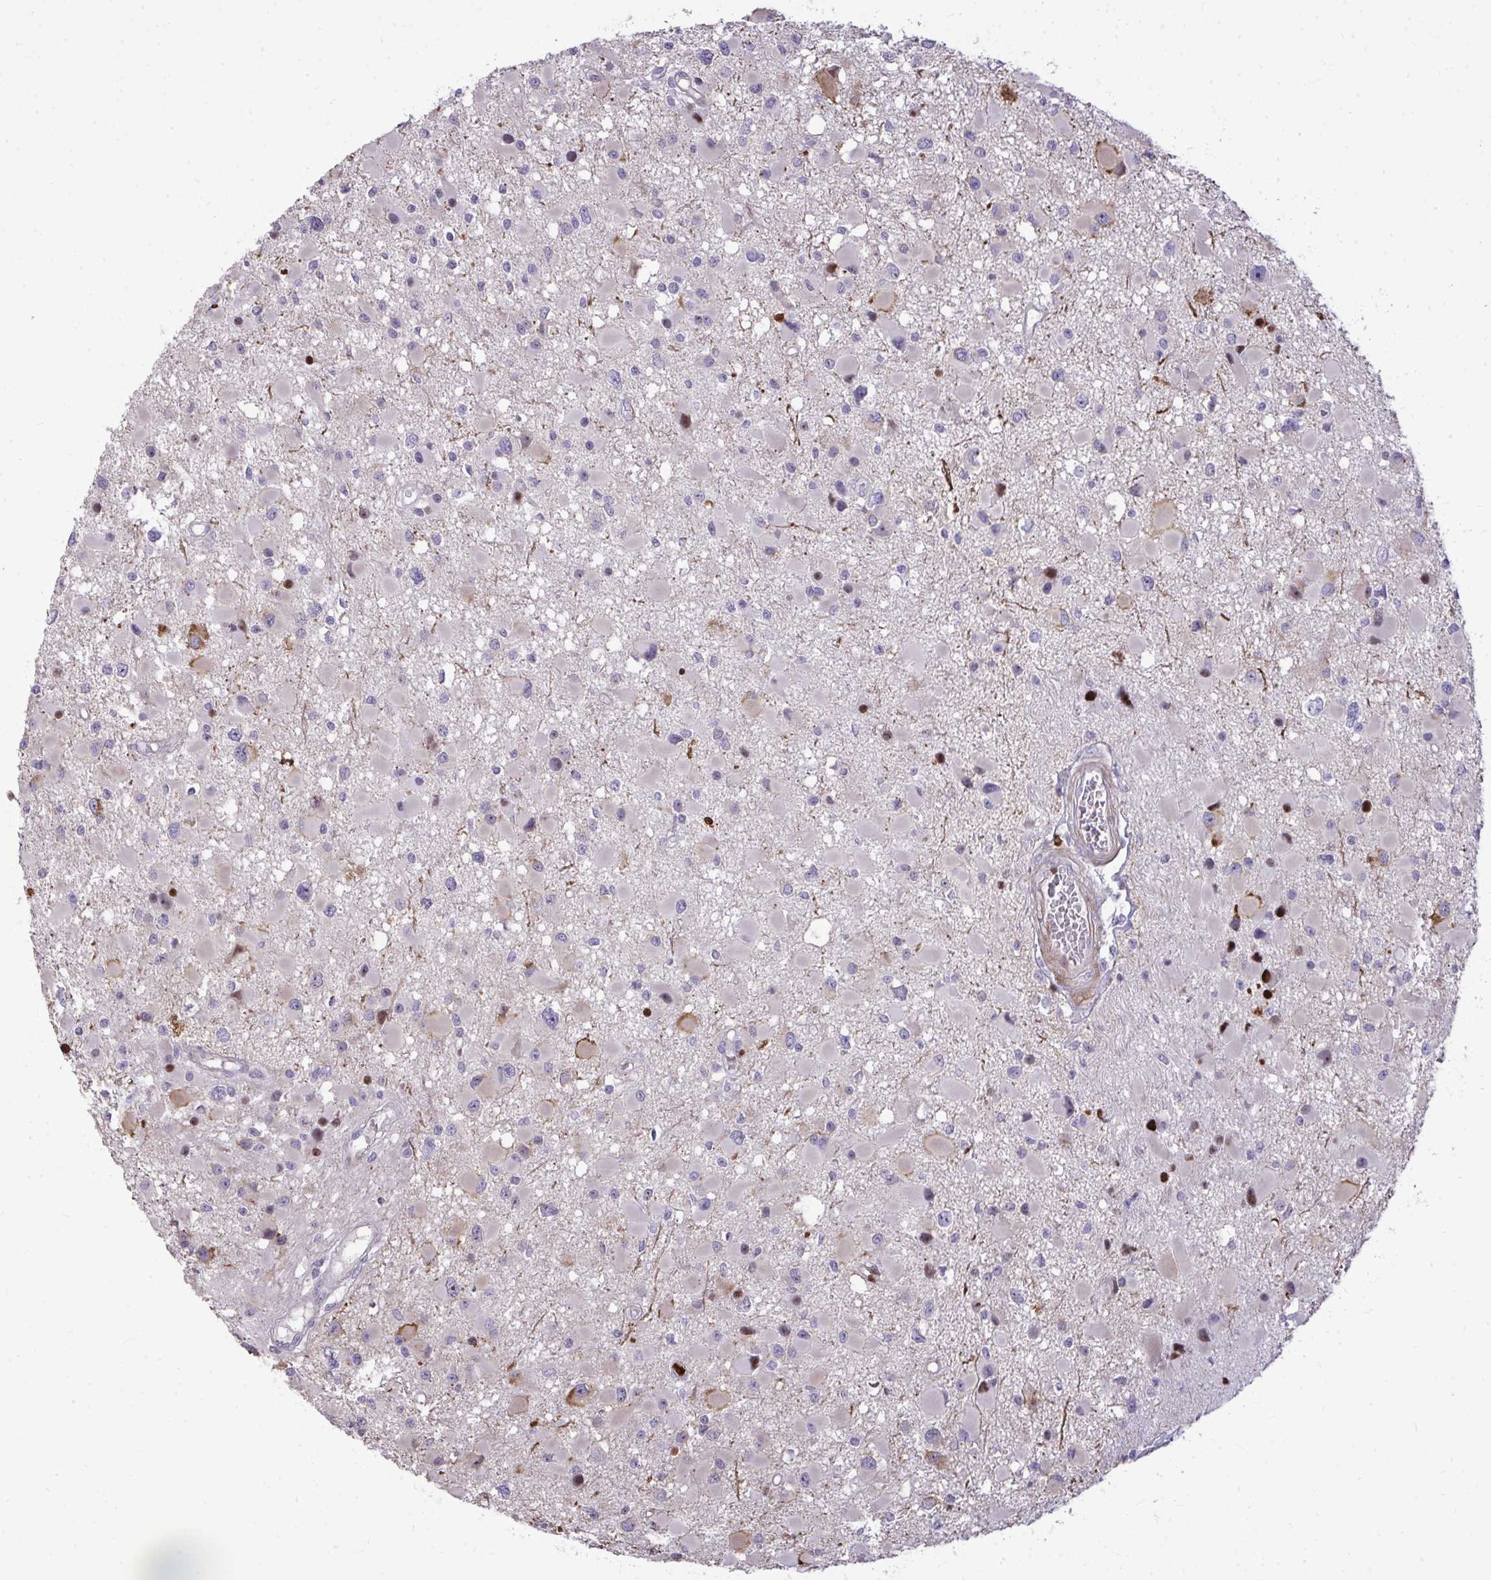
{"staining": {"intensity": "negative", "quantity": "none", "location": "none"}, "tissue": "glioma", "cell_type": "Tumor cells", "image_type": "cancer", "snomed": [{"axis": "morphology", "description": "Glioma, malignant, High grade"}, {"axis": "topography", "description": "Brain"}], "caption": "DAB (3,3'-diaminobenzidine) immunohistochemical staining of high-grade glioma (malignant) reveals no significant expression in tumor cells.", "gene": "DLX4", "patient": {"sex": "male", "age": 54}}